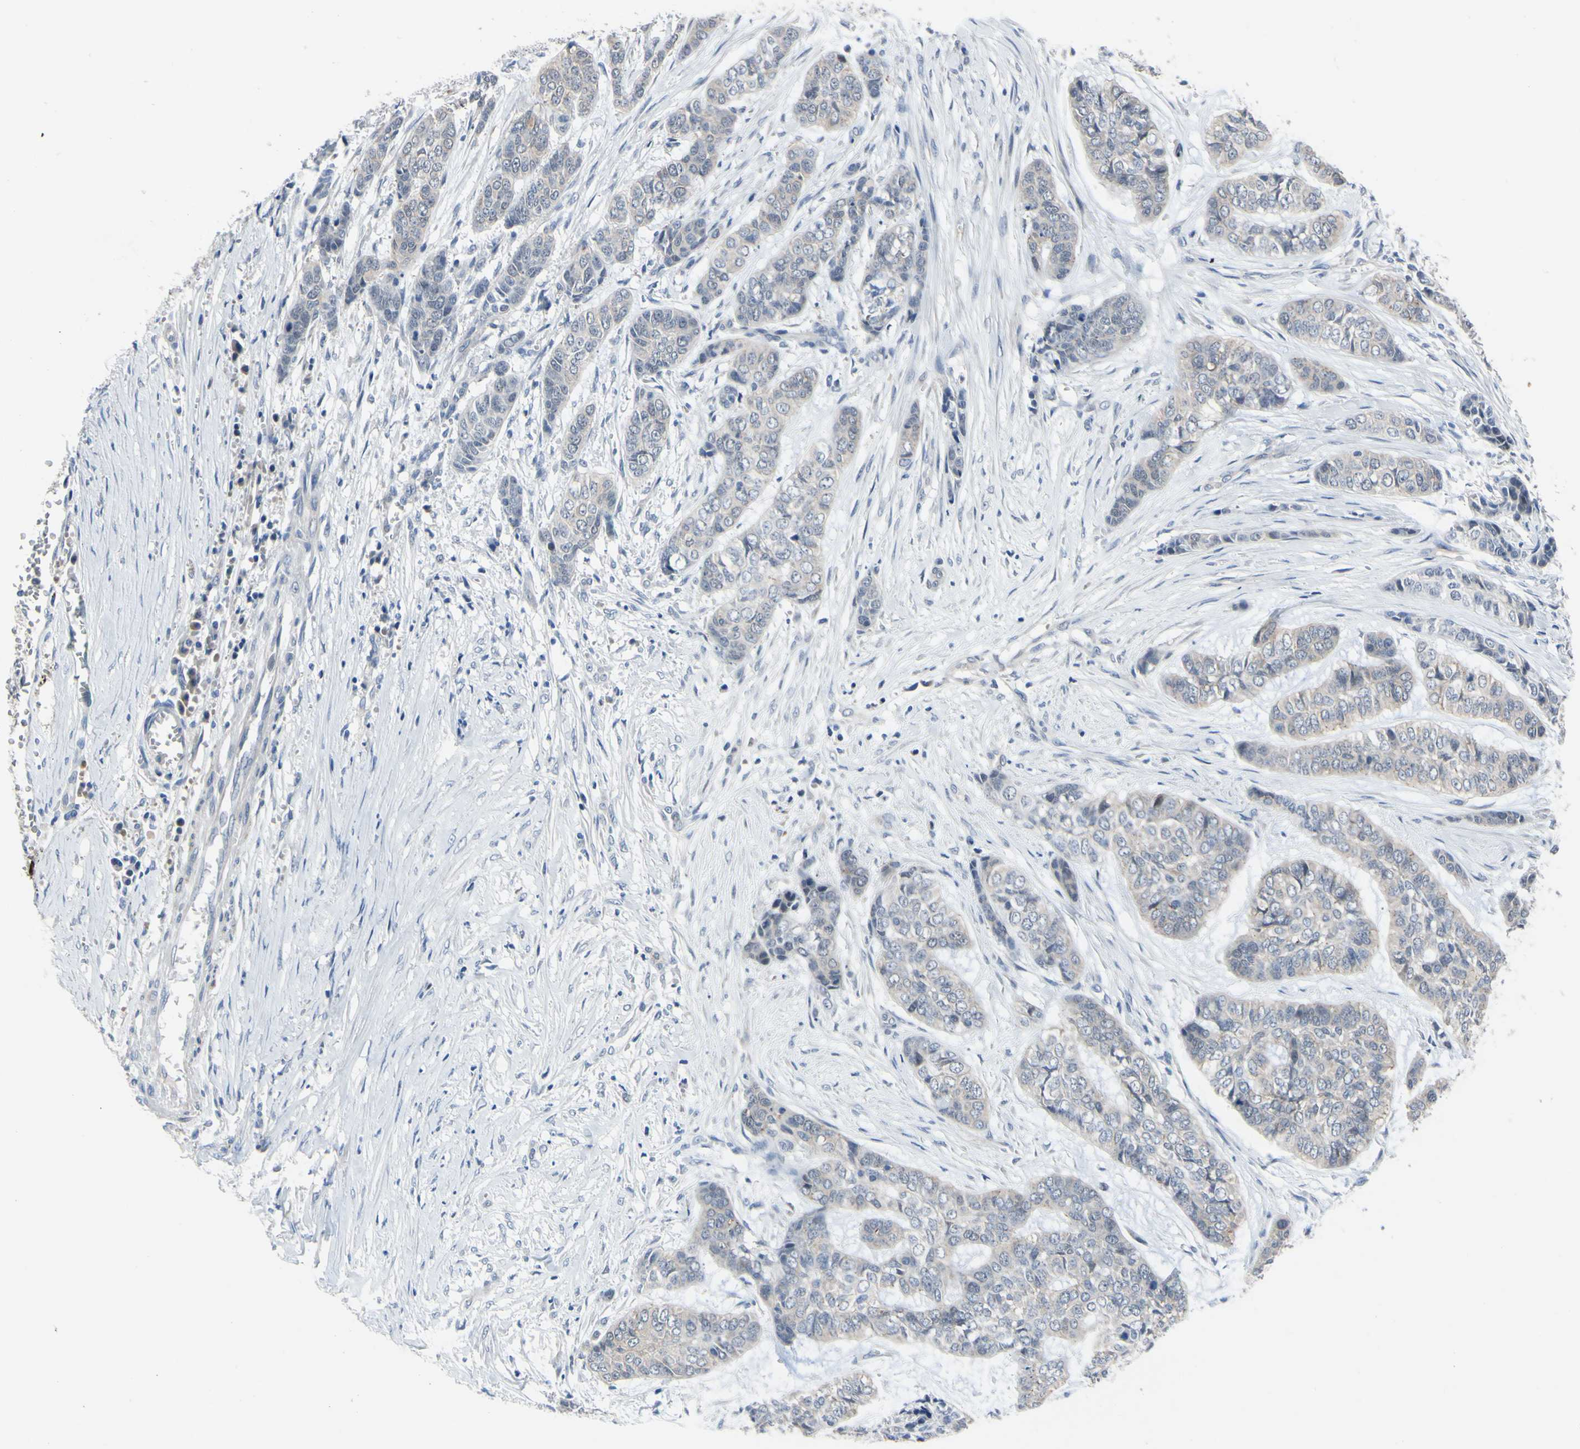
{"staining": {"intensity": "negative", "quantity": "none", "location": "none"}, "tissue": "skin cancer", "cell_type": "Tumor cells", "image_type": "cancer", "snomed": [{"axis": "morphology", "description": "Basal cell carcinoma"}, {"axis": "topography", "description": "Skin"}], "caption": "Tumor cells are negative for protein expression in human skin cancer.", "gene": "LHX9", "patient": {"sex": "female", "age": 64}}